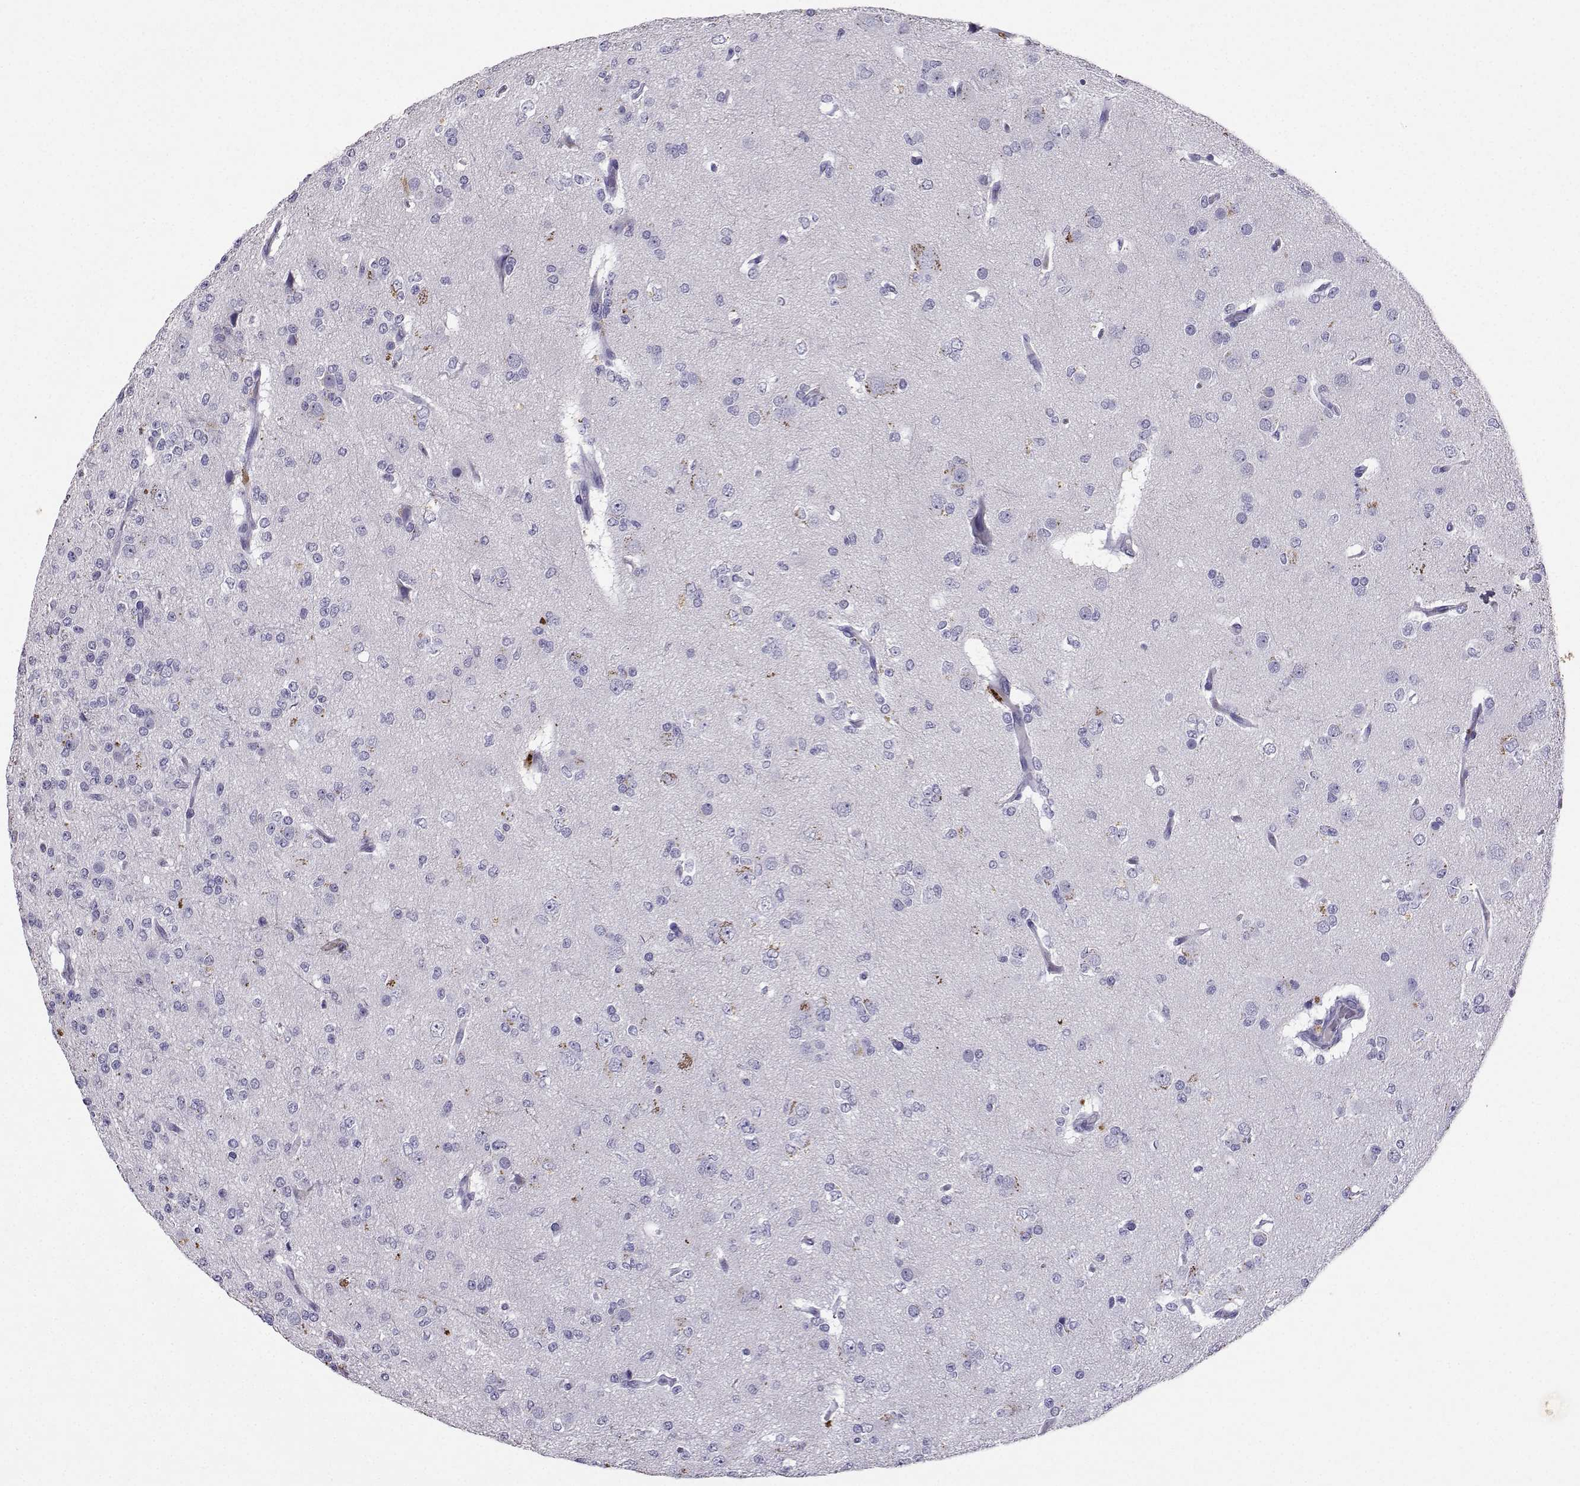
{"staining": {"intensity": "negative", "quantity": "none", "location": "none"}, "tissue": "glioma", "cell_type": "Tumor cells", "image_type": "cancer", "snomed": [{"axis": "morphology", "description": "Glioma, malignant, Low grade"}, {"axis": "topography", "description": "Brain"}], "caption": "This is an immunohistochemistry (IHC) micrograph of human glioma. There is no positivity in tumor cells.", "gene": "GRIK4", "patient": {"sex": "male", "age": 27}}